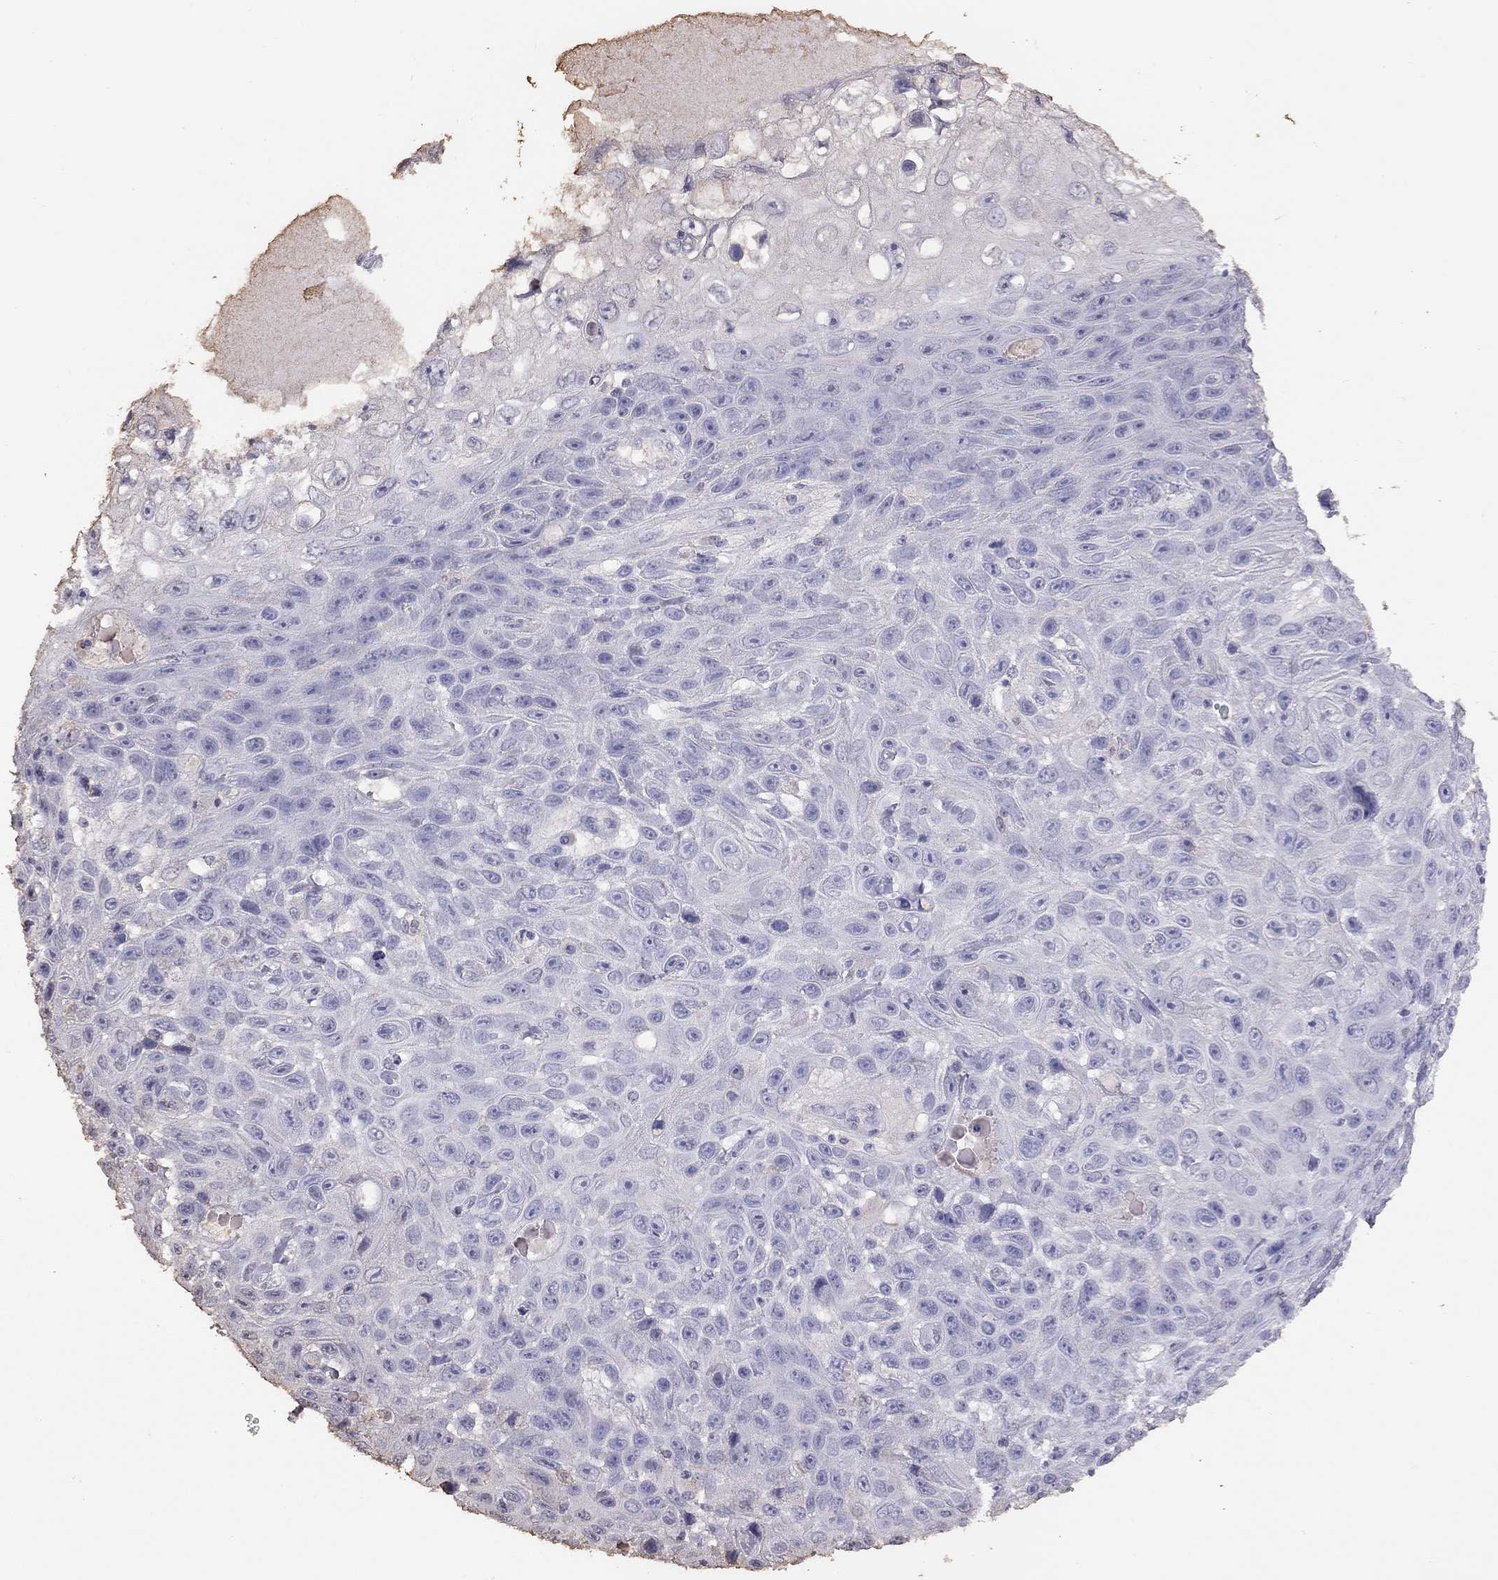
{"staining": {"intensity": "negative", "quantity": "none", "location": "none"}, "tissue": "skin cancer", "cell_type": "Tumor cells", "image_type": "cancer", "snomed": [{"axis": "morphology", "description": "Squamous cell carcinoma, NOS"}, {"axis": "topography", "description": "Skin"}], "caption": "Squamous cell carcinoma (skin) stained for a protein using immunohistochemistry (IHC) demonstrates no positivity tumor cells.", "gene": "SUN3", "patient": {"sex": "male", "age": 82}}